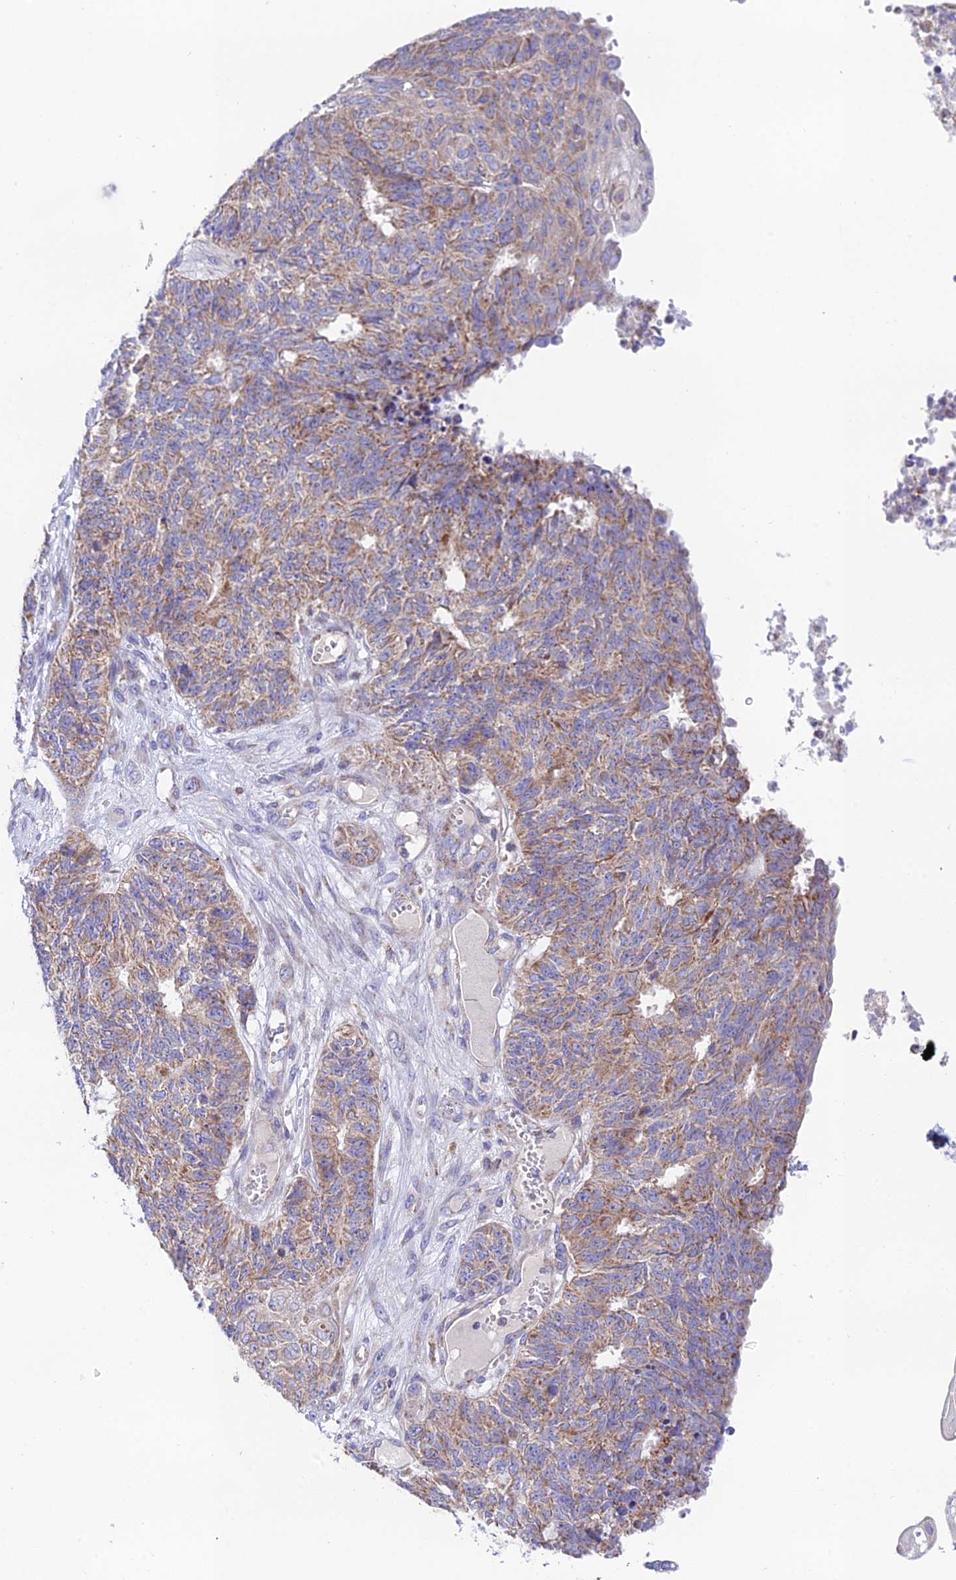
{"staining": {"intensity": "moderate", "quantity": ">75%", "location": "cytoplasmic/membranous"}, "tissue": "endometrial cancer", "cell_type": "Tumor cells", "image_type": "cancer", "snomed": [{"axis": "morphology", "description": "Adenocarcinoma, NOS"}, {"axis": "topography", "description": "Endometrium"}], "caption": "Immunohistochemical staining of human adenocarcinoma (endometrial) displays medium levels of moderate cytoplasmic/membranous protein expression in about >75% of tumor cells.", "gene": "HSDL2", "patient": {"sex": "female", "age": 32}}